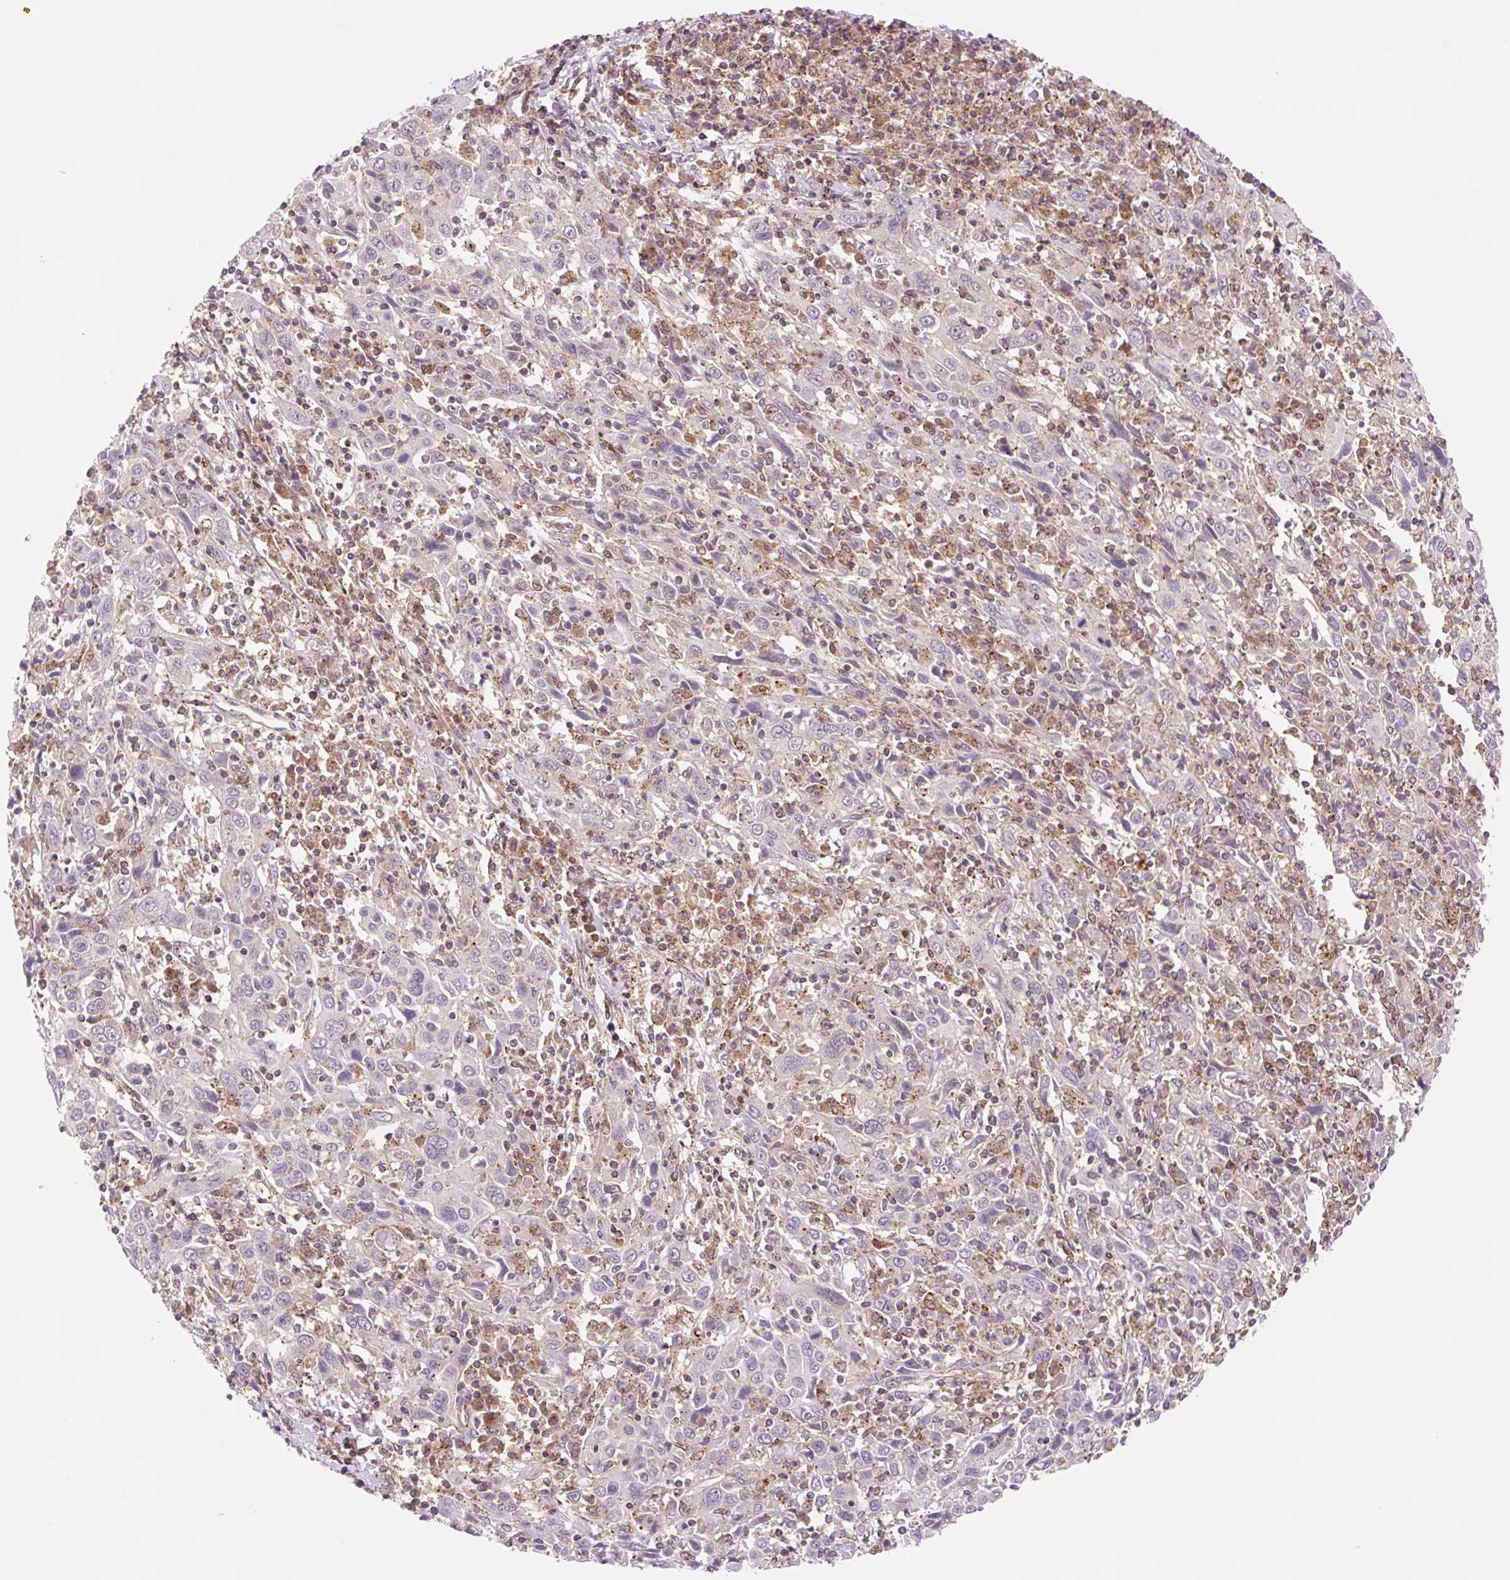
{"staining": {"intensity": "negative", "quantity": "none", "location": "none"}, "tissue": "cervical cancer", "cell_type": "Tumor cells", "image_type": "cancer", "snomed": [{"axis": "morphology", "description": "Squamous cell carcinoma, NOS"}, {"axis": "topography", "description": "Cervix"}], "caption": "There is no significant positivity in tumor cells of squamous cell carcinoma (cervical).", "gene": "VPS4A", "patient": {"sex": "female", "age": 46}}